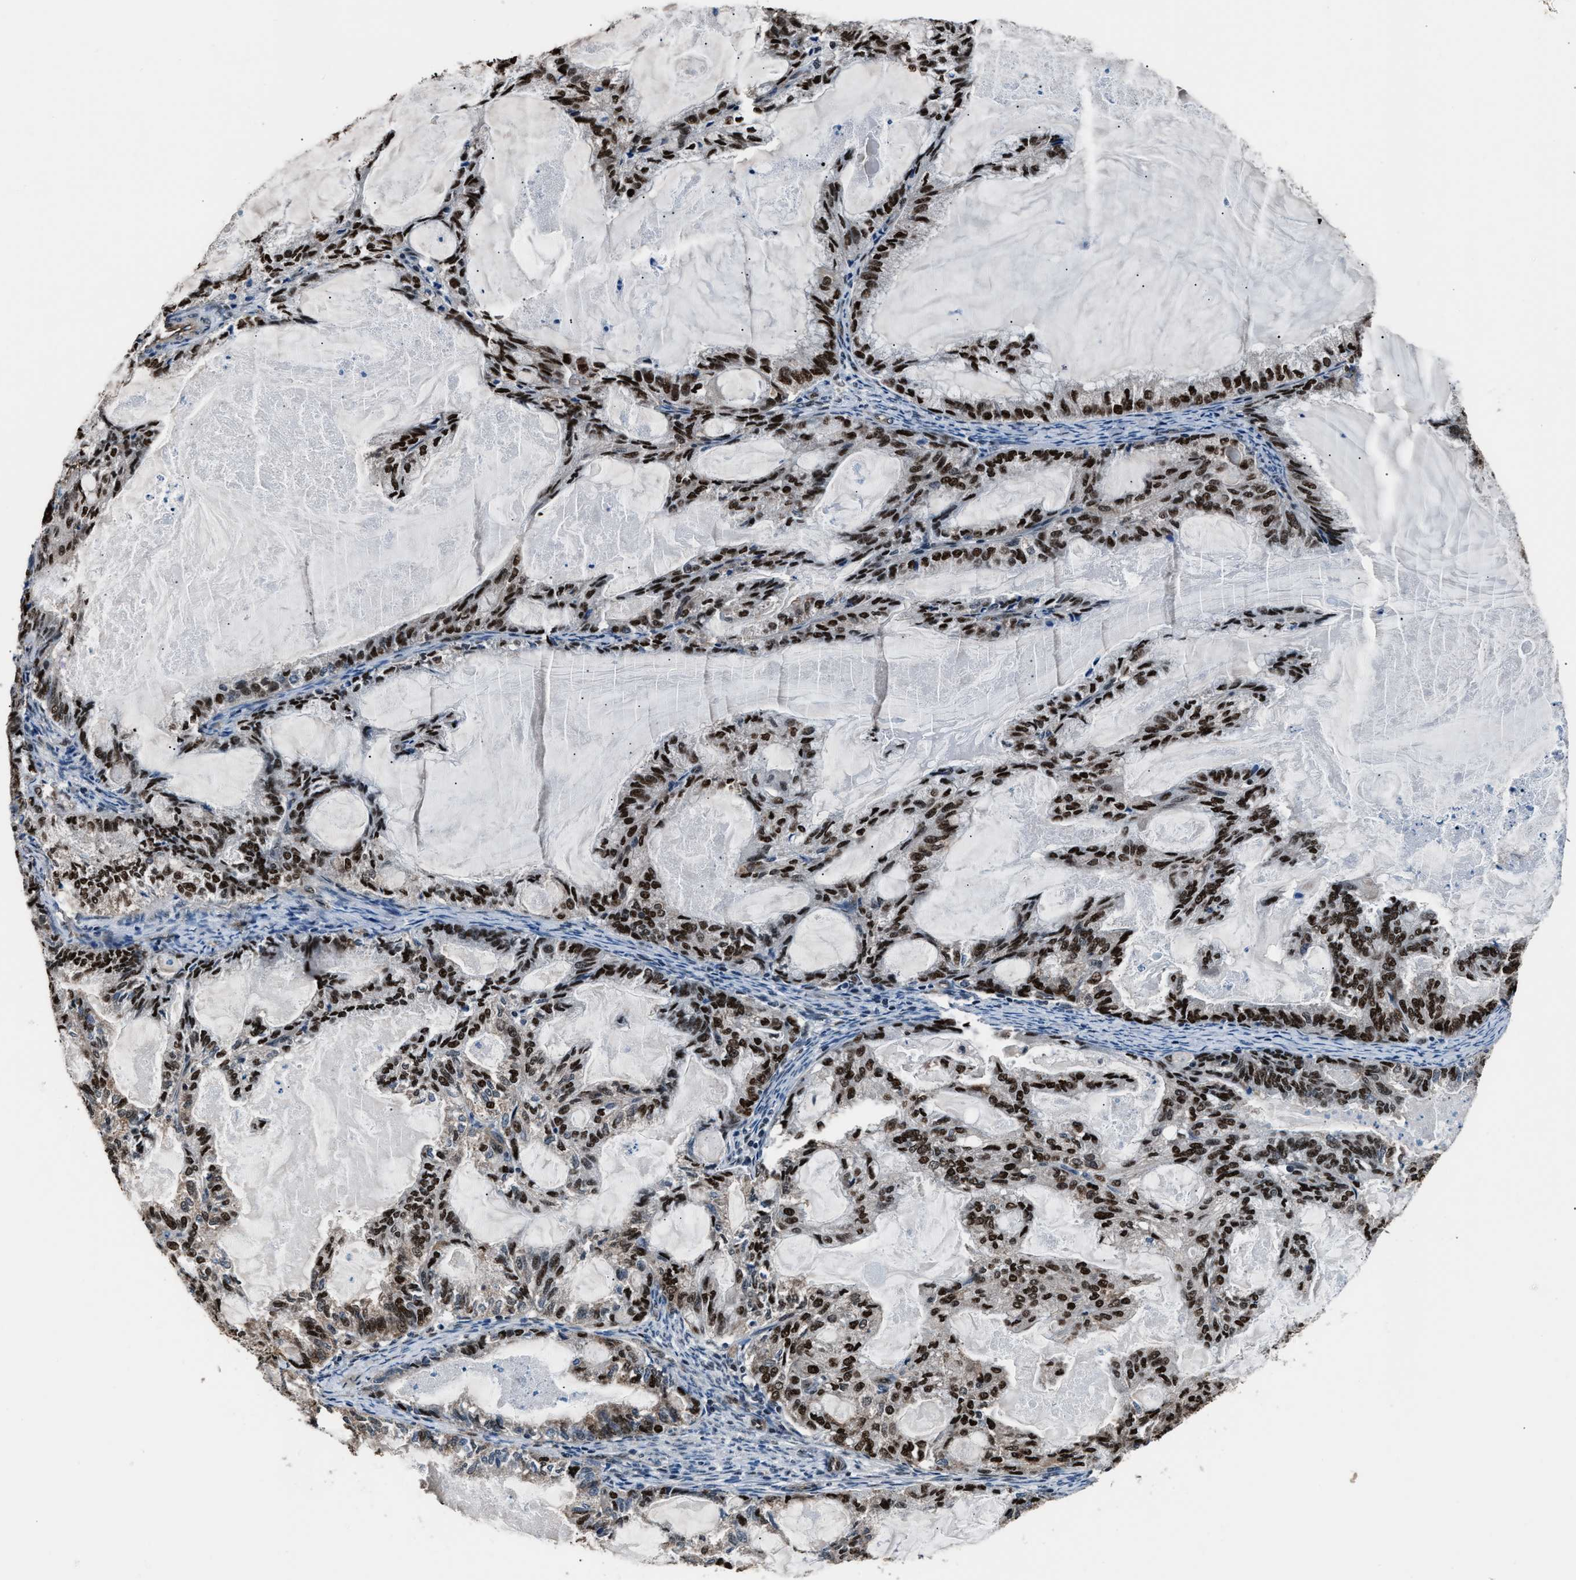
{"staining": {"intensity": "strong", "quantity": ">75%", "location": "nuclear"}, "tissue": "endometrial cancer", "cell_type": "Tumor cells", "image_type": "cancer", "snomed": [{"axis": "morphology", "description": "Adenocarcinoma, NOS"}, {"axis": "topography", "description": "Endometrium"}], "caption": "Immunohistochemical staining of human endometrial adenocarcinoma reveals high levels of strong nuclear protein expression in approximately >75% of tumor cells.", "gene": "DFFA", "patient": {"sex": "female", "age": 86}}